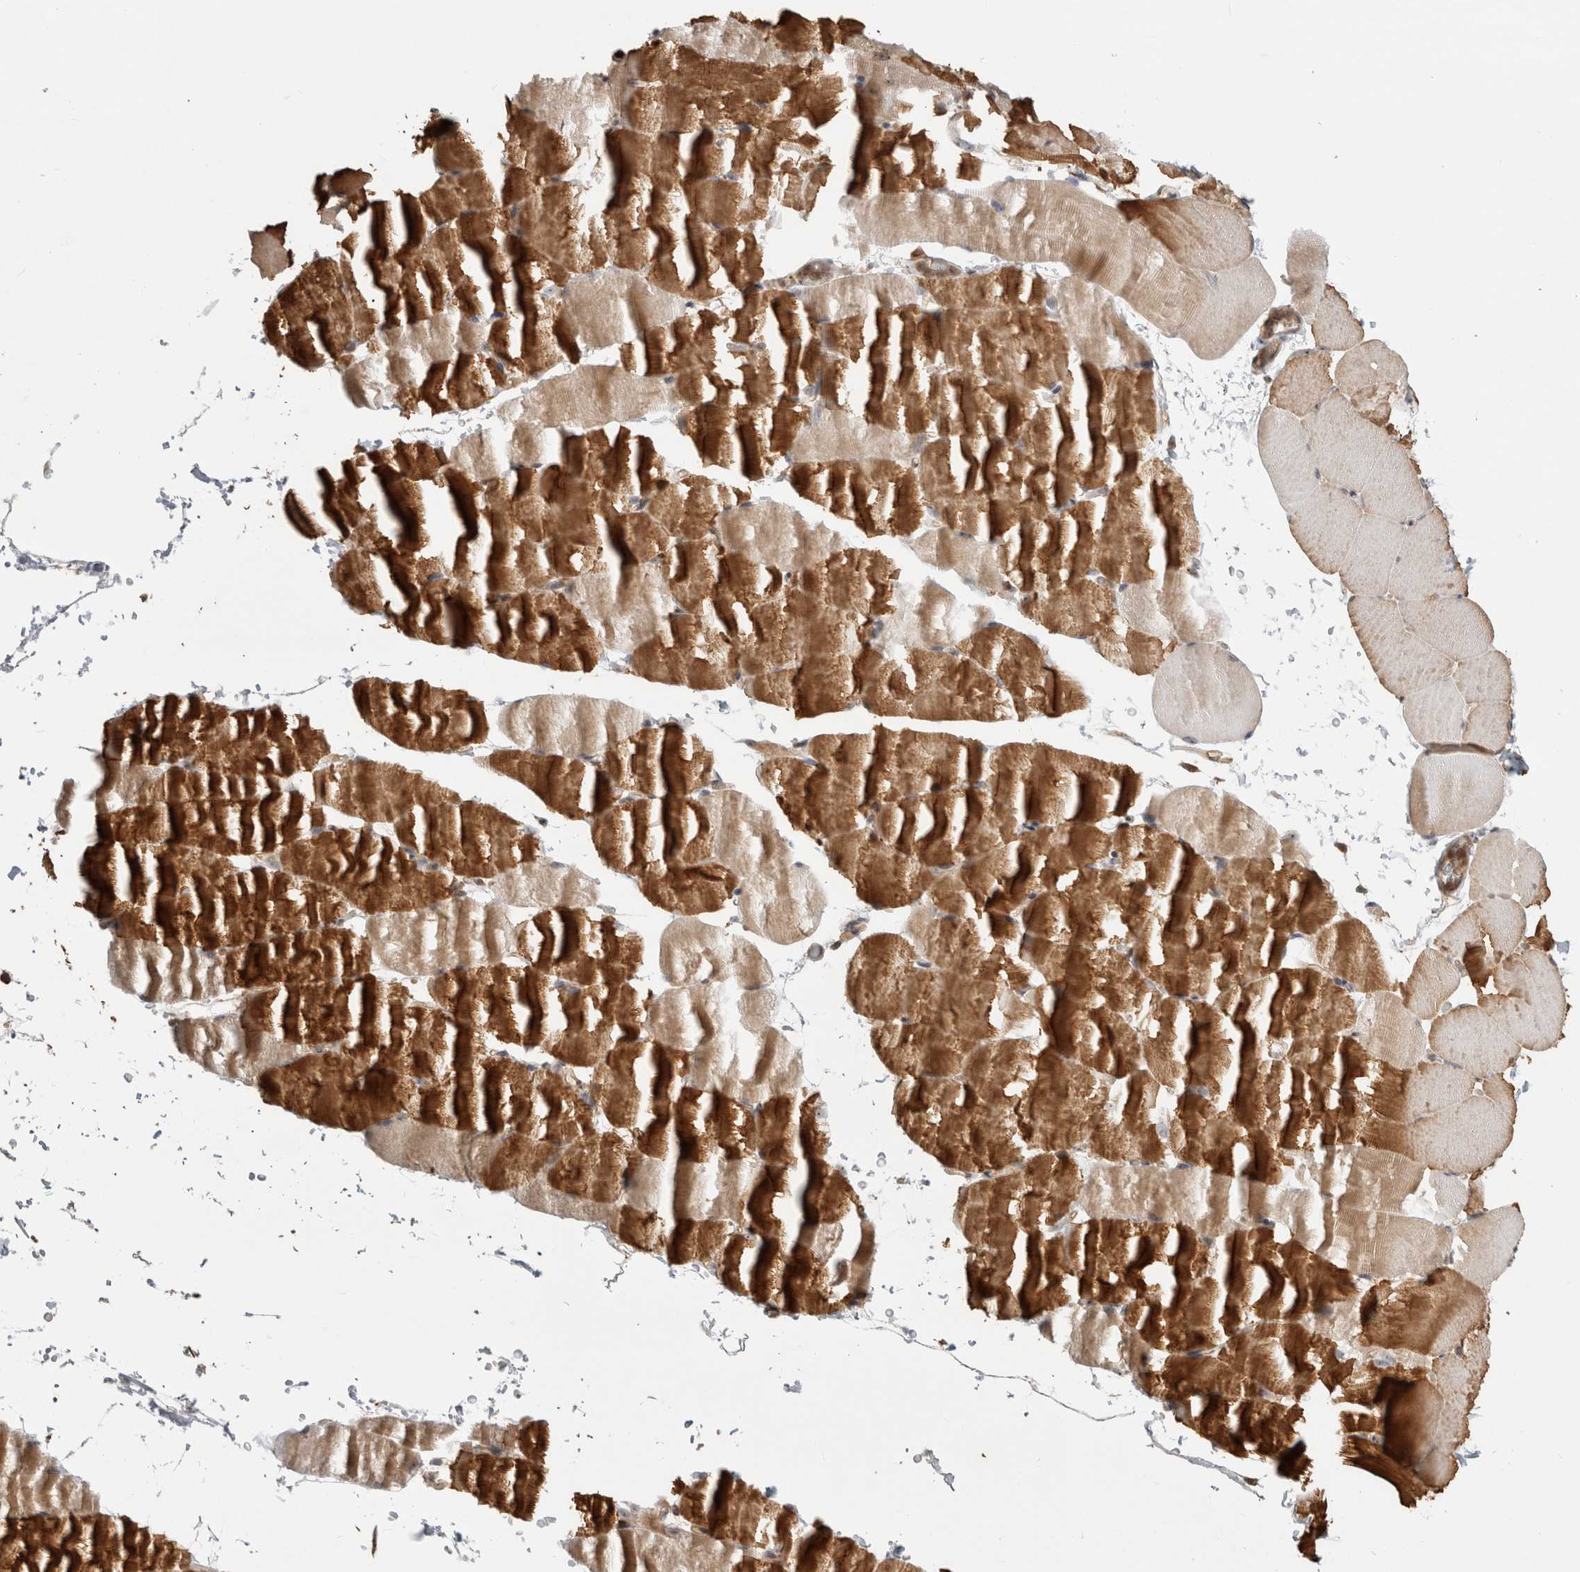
{"staining": {"intensity": "moderate", "quantity": ">75%", "location": "cytoplasmic/membranous"}, "tissue": "skeletal muscle", "cell_type": "Myocytes", "image_type": "normal", "snomed": [{"axis": "morphology", "description": "Normal tissue, NOS"}, {"axis": "topography", "description": "Skeletal muscle"}, {"axis": "topography", "description": "Parathyroid gland"}], "caption": "A brown stain labels moderate cytoplasmic/membranous staining of a protein in myocytes of normal human skeletal muscle. The staining is performed using DAB brown chromogen to label protein expression. The nuclei are counter-stained blue using hematoxylin.", "gene": "WASF2", "patient": {"sex": "female", "age": 37}}